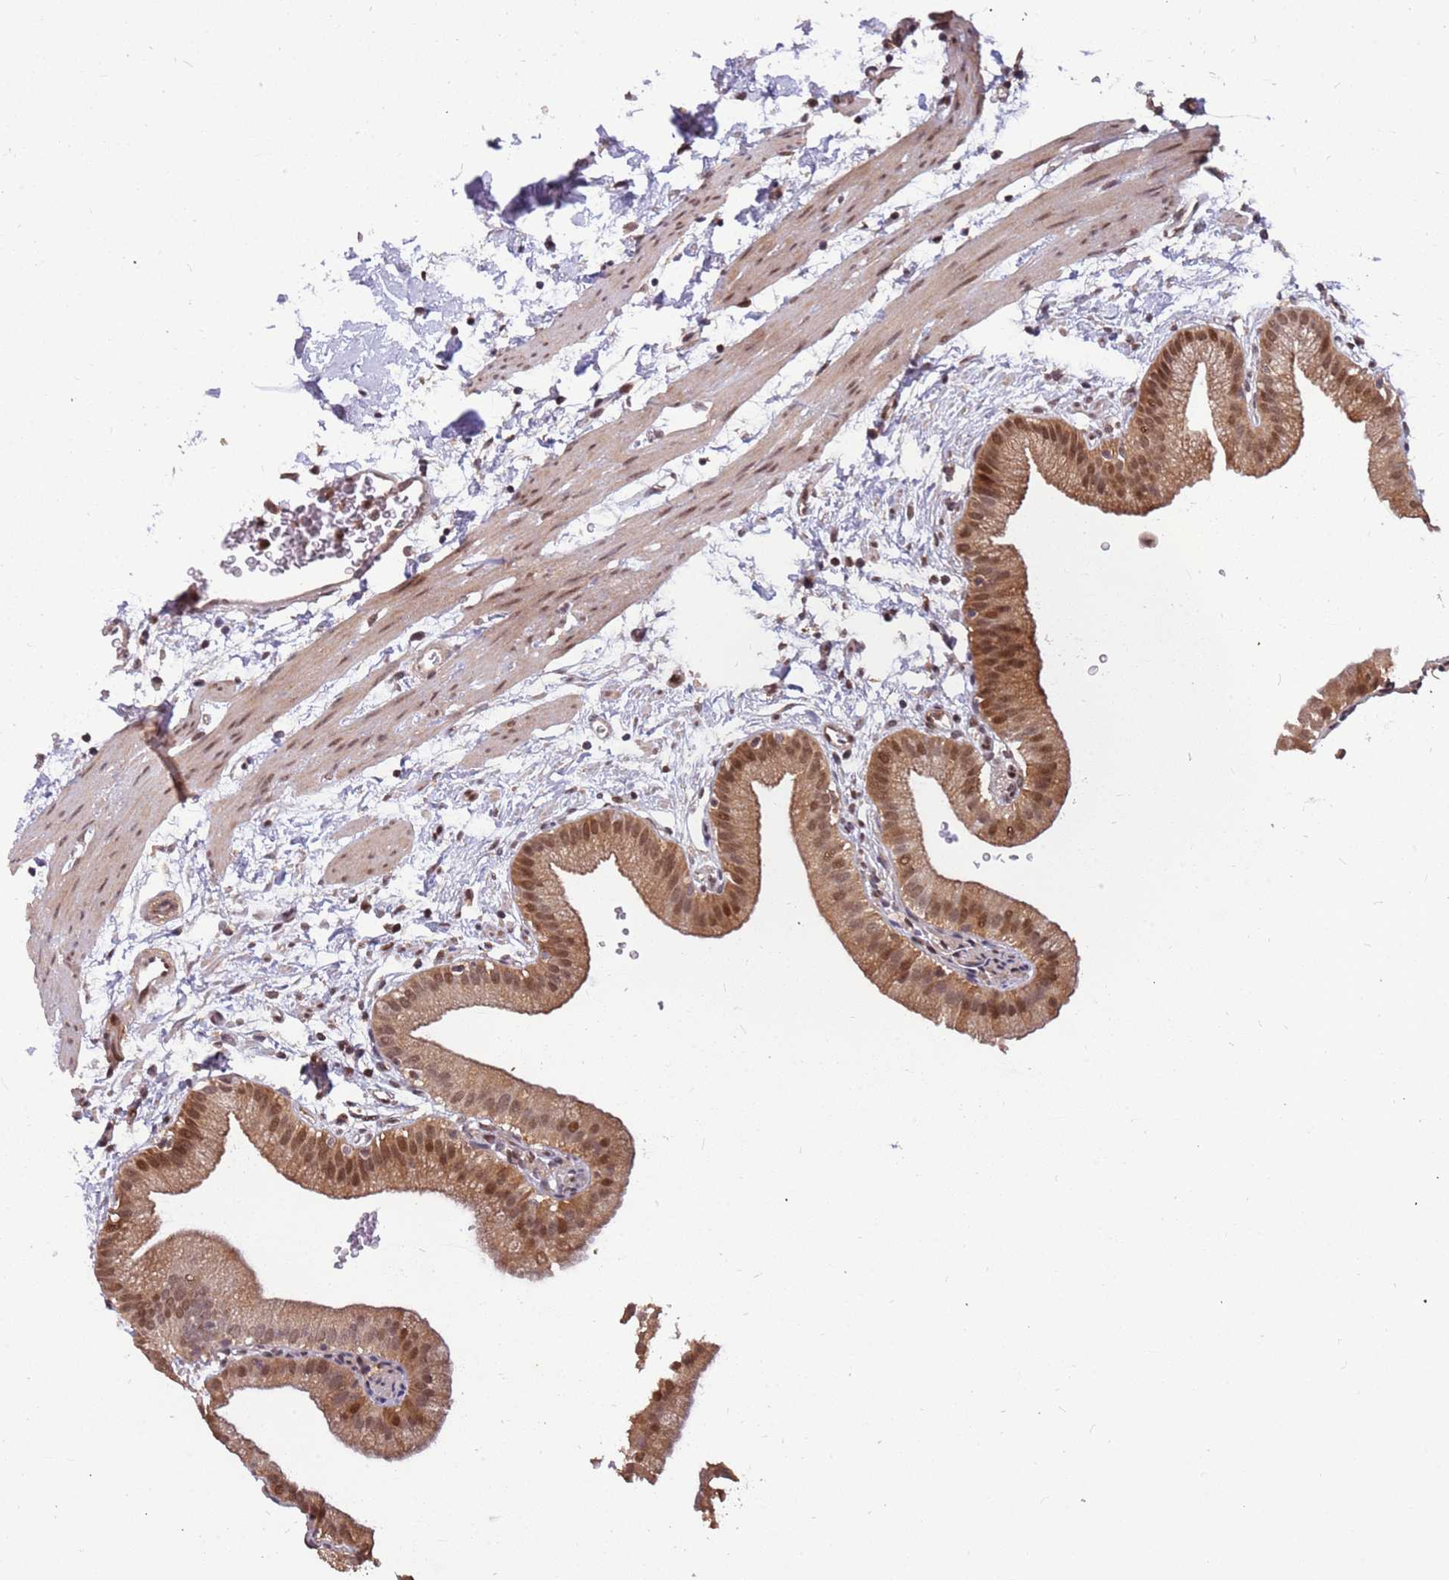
{"staining": {"intensity": "moderate", "quantity": ">75%", "location": "cytoplasmic/membranous,nuclear"}, "tissue": "gallbladder", "cell_type": "Glandular cells", "image_type": "normal", "snomed": [{"axis": "morphology", "description": "Normal tissue, NOS"}, {"axis": "topography", "description": "Gallbladder"}], "caption": "Immunohistochemistry histopathology image of normal gallbladder: human gallbladder stained using immunohistochemistry (IHC) shows medium levels of moderate protein expression localized specifically in the cytoplasmic/membranous,nuclear of glandular cells, appearing as a cytoplasmic/membranous,nuclear brown color.", "gene": "GBP2", "patient": {"sex": "male", "age": 55}}